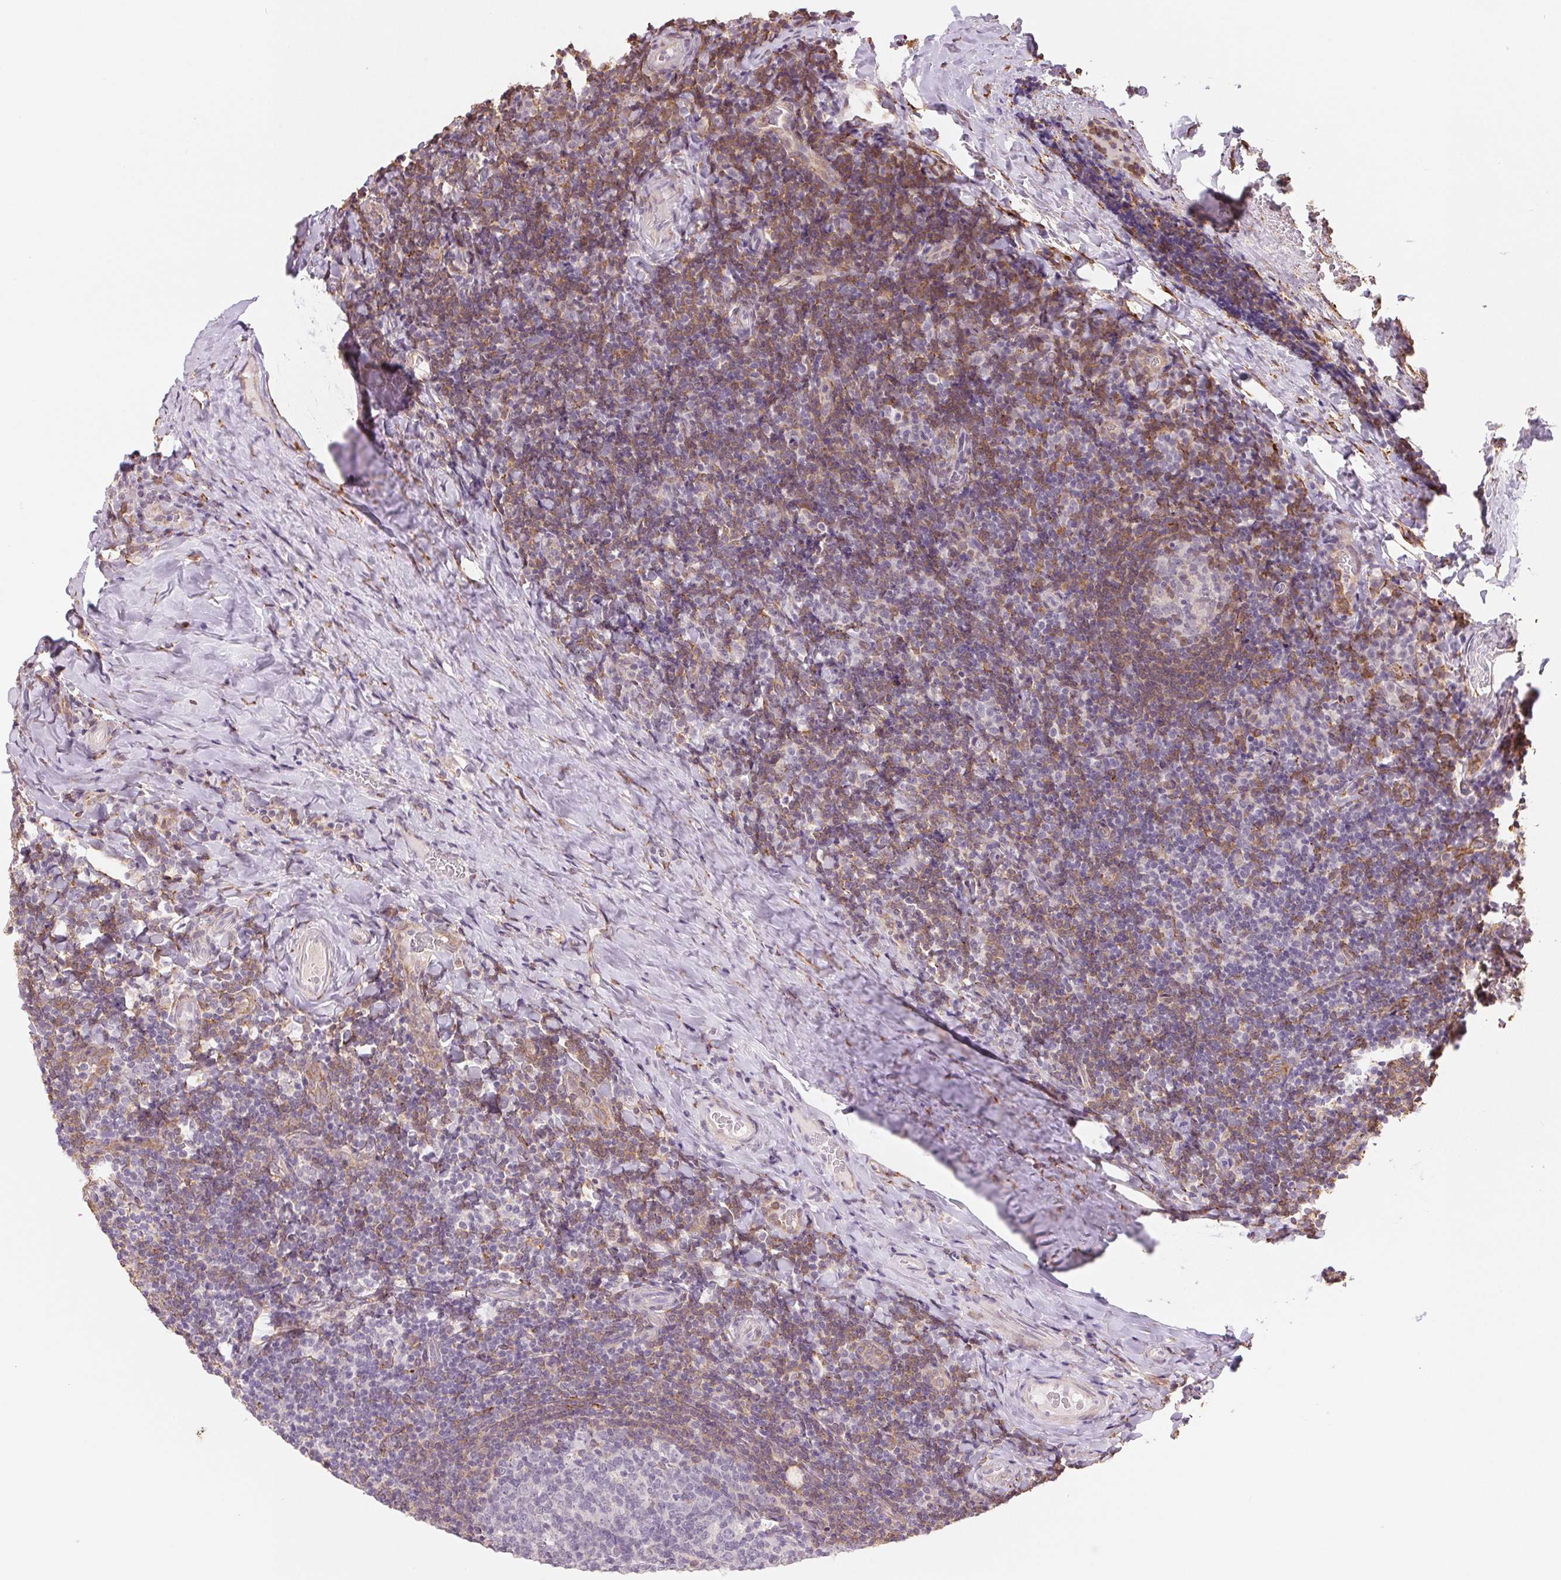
{"staining": {"intensity": "negative", "quantity": "none", "location": "none"}, "tissue": "tonsil", "cell_type": "Germinal center cells", "image_type": "normal", "snomed": [{"axis": "morphology", "description": "Normal tissue, NOS"}, {"axis": "topography", "description": "Tonsil"}], "caption": "A high-resolution histopathology image shows immunohistochemistry staining of unremarkable tonsil, which reveals no significant positivity in germinal center cells.", "gene": "FKBP10", "patient": {"sex": "male", "age": 17}}